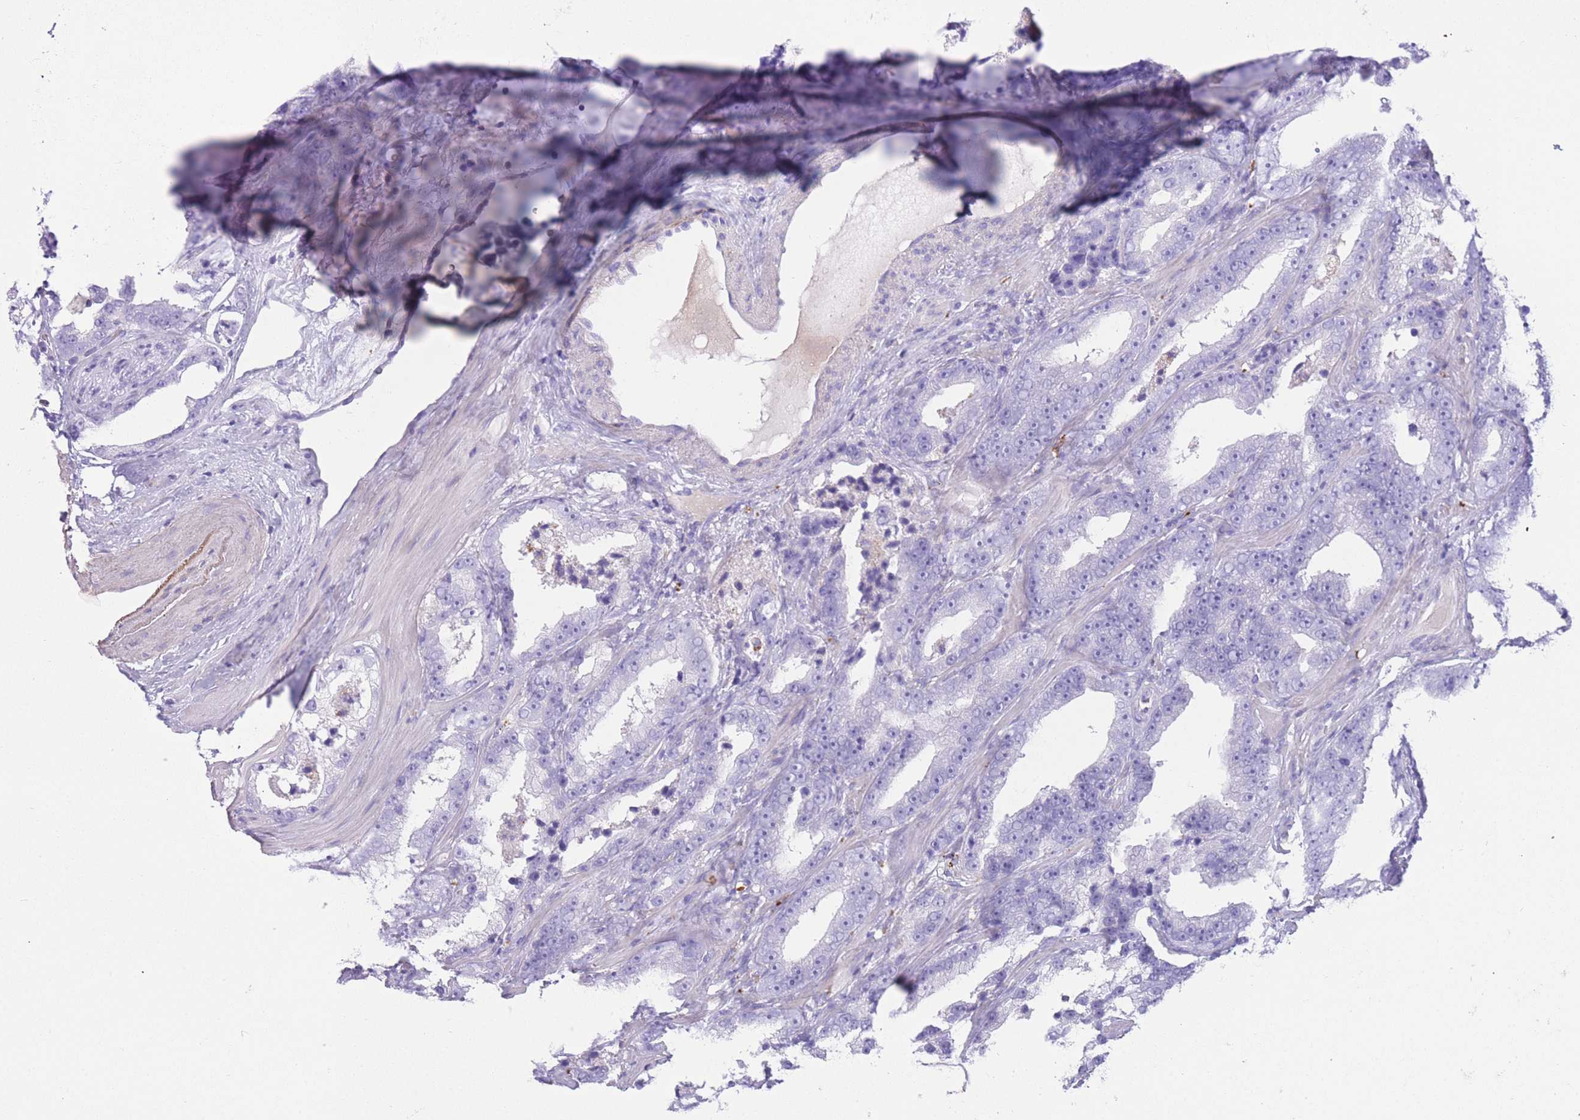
{"staining": {"intensity": "negative", "quantity": "none", "location": "none"}, "tissue": "prostate cancer", "cell_type": "Tumor cells", "image_type": "cancer", "snomed": [{"axis": "morphology", "description": "Adenocarcinoma, High grade"}, {"axis": "topography", "description": "Prostate"}], "caption": "Tumor cells are negative for protein expression in human prostate adenocarcinoma (high-grade). (DAB immunohistochemistry (IHC) visualized using brightfield microscopy, high magnification).", "gene": "PLBD1", "patient": {"sex": "male", "age": 62}}